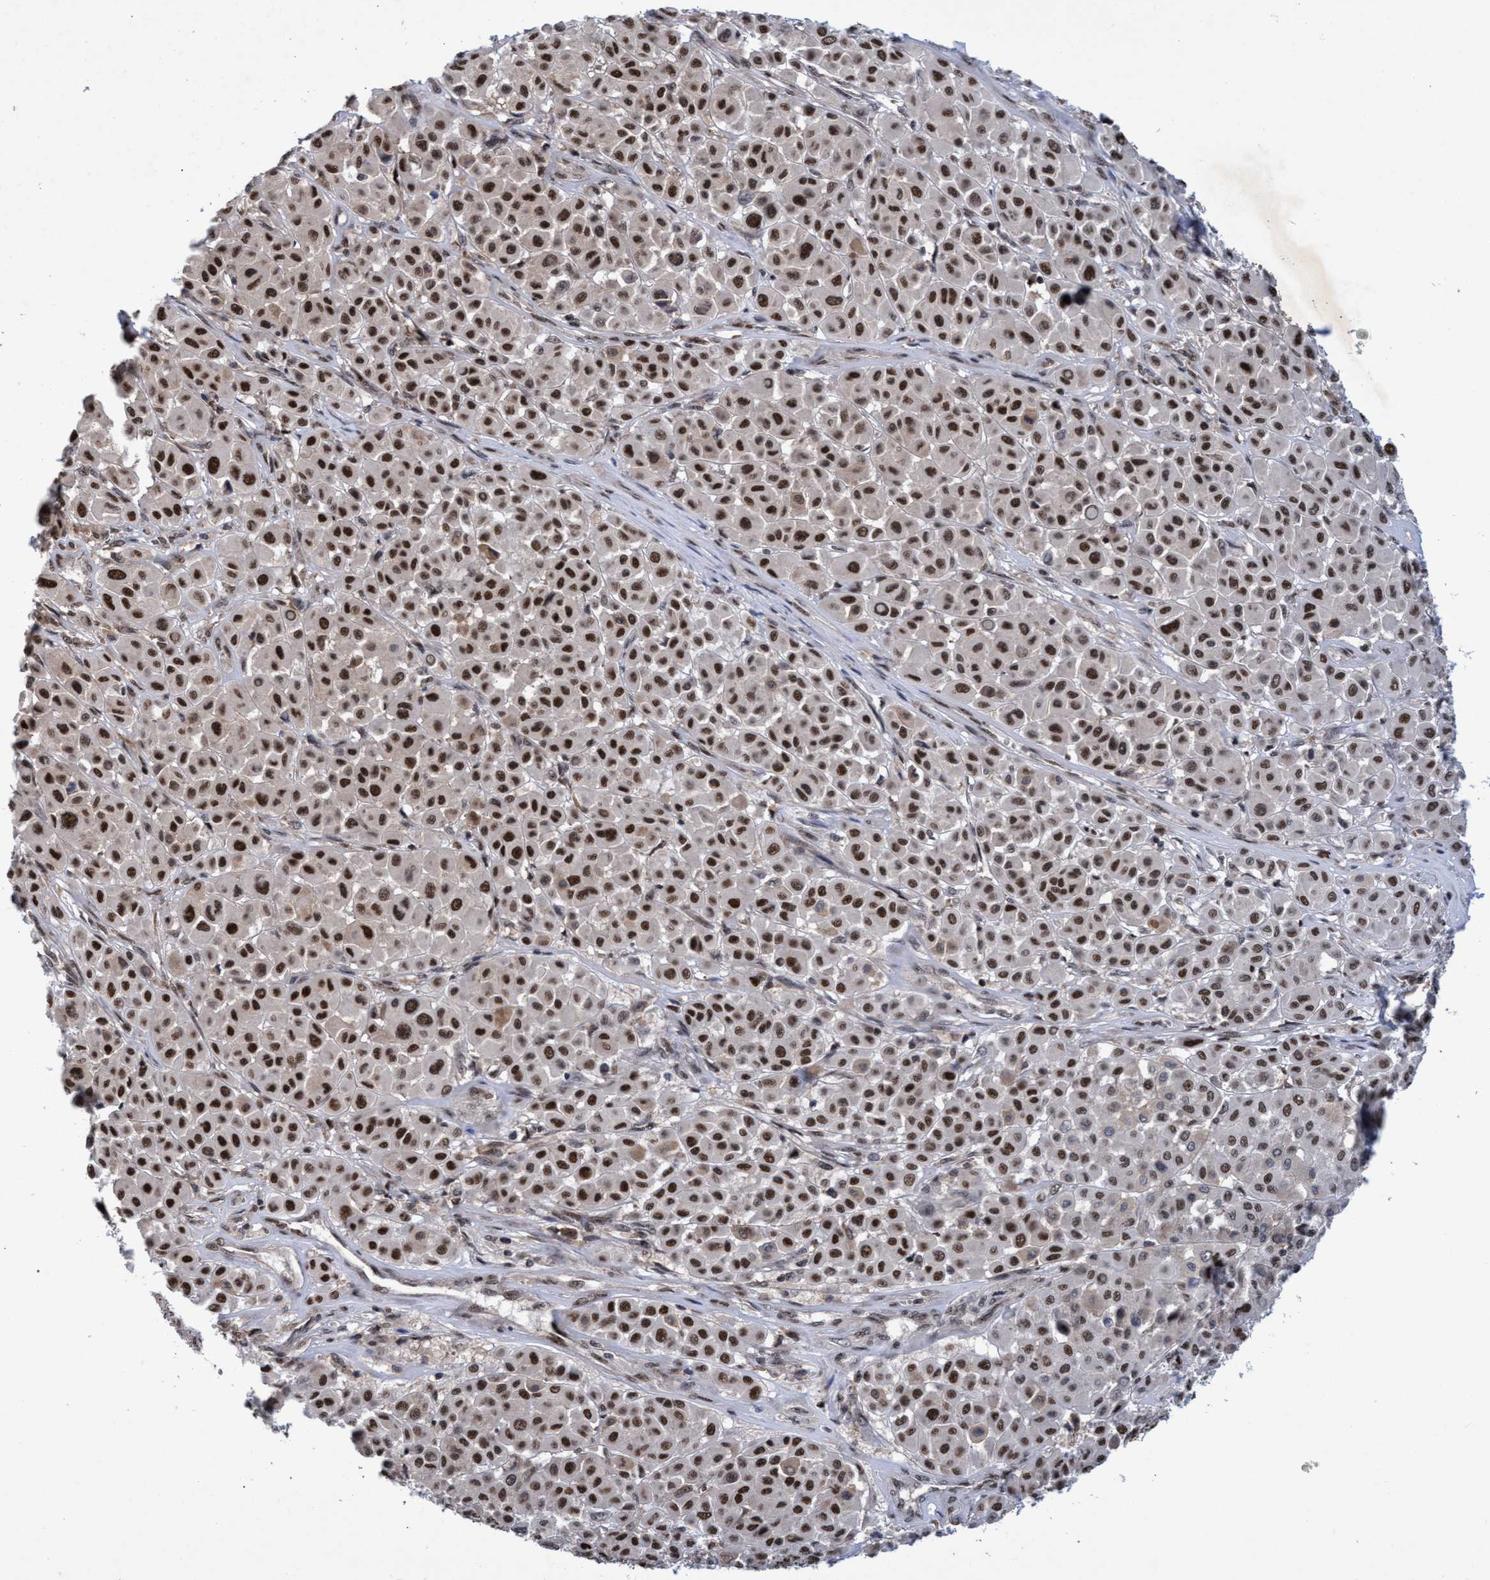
{"staining": {"intensity": "strong", "quantity": ">75%", "location": "nuclear"}, "tissue": "melanoma", "cell_type": "Tumor cells", "image_type": "cancer", "snomed": [{"axis": "morphology", "description": "Malignant melanoma, Metastatic site"}, {"axis": "topography", "description": "Soft tissue"}], "caption": "This is a micrograph of immunohistochemistry (IHC) staining of melanoma, which shows strong positivity in the nuclear of tumor cells.", "gene": "GTF2F1", "patient": {"sex": "male", "age": 41}}